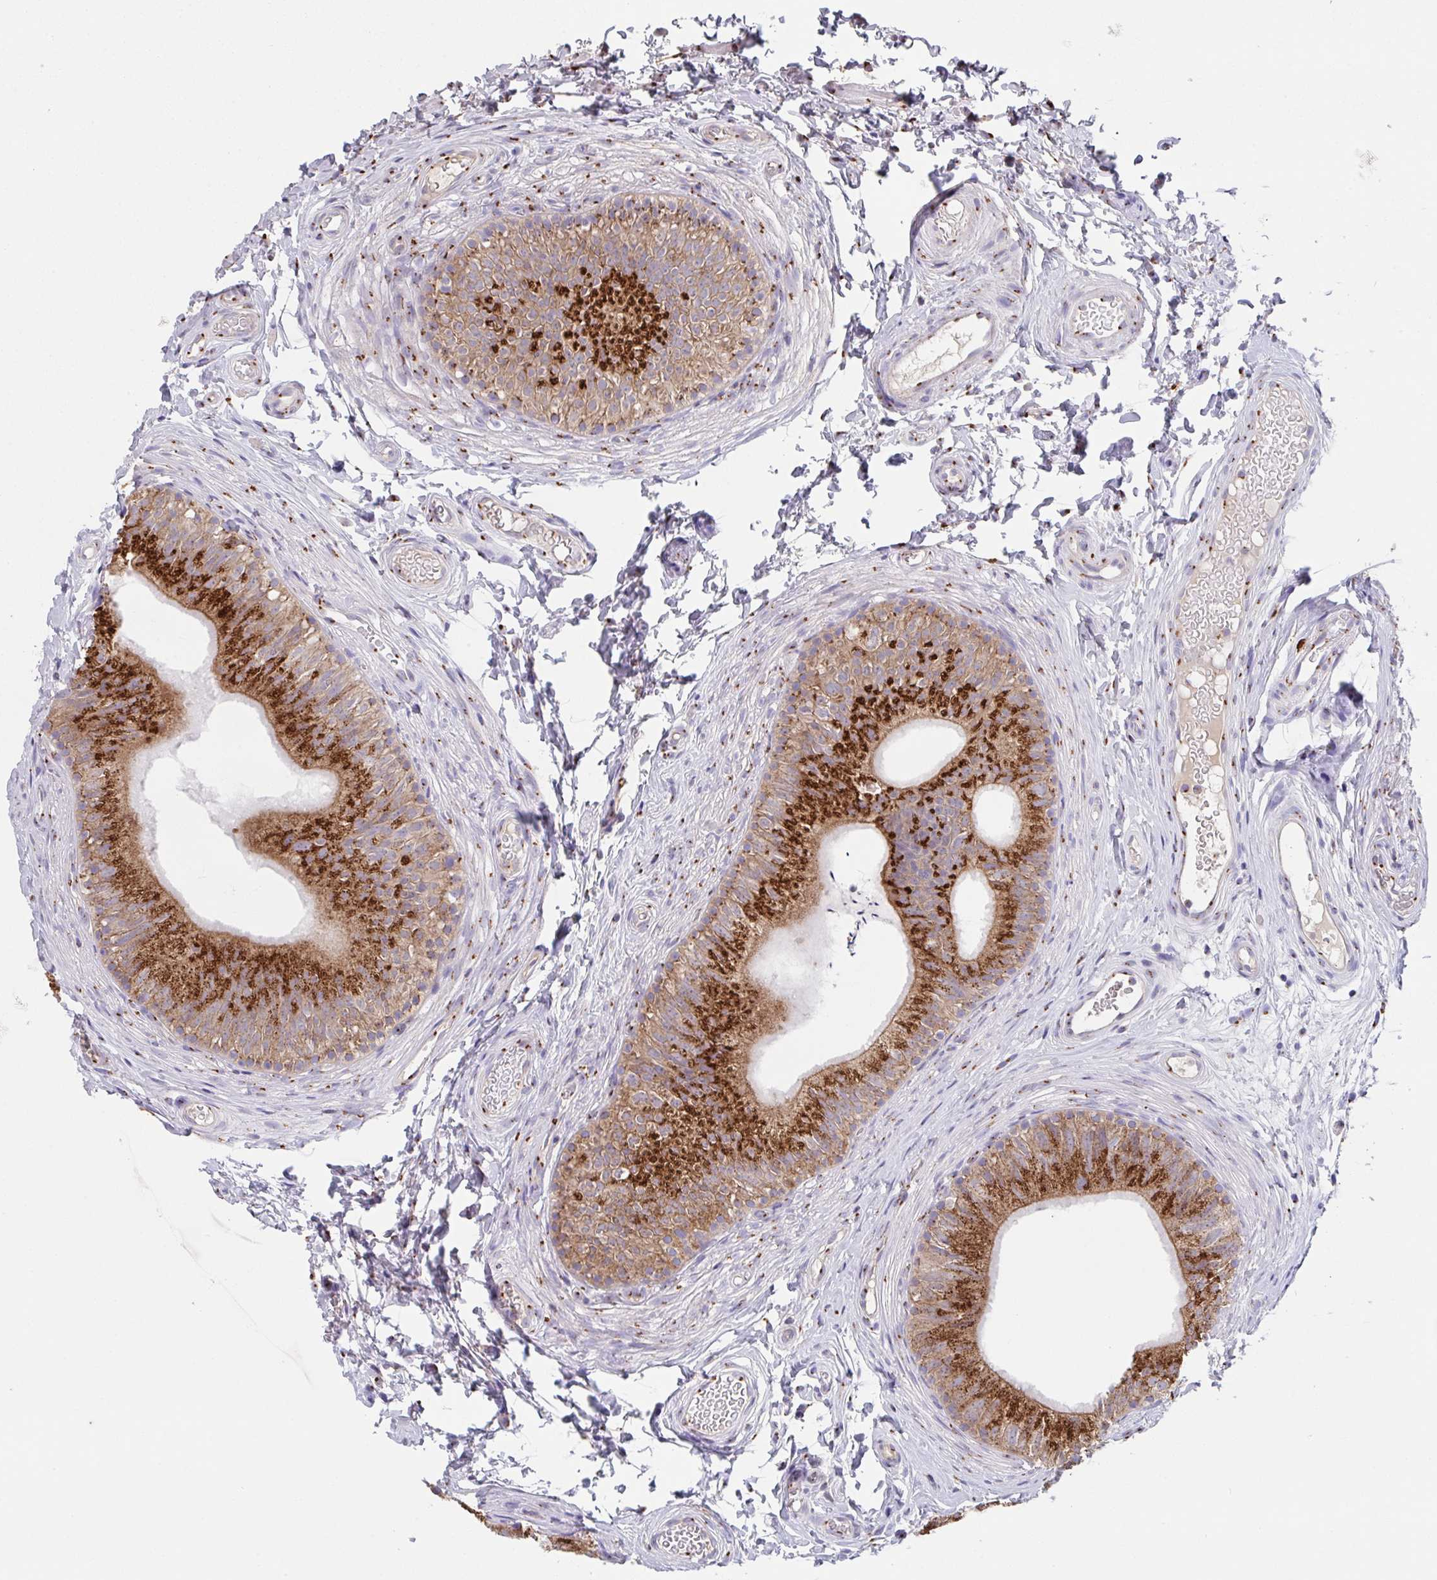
{"staining": {"intensity": "strong", "quantity": ">75%", "location": "cytoplasmic/membranous"}, "tissue": "epididymis", "cell_type": "Glandular cells", "image_type": "normal", "snomed": [{"axis": "morphology", "description": "Normal tissue, NOS"}, {"axis": "topography", "description": "Epididymis, spermatic cord, NOS"}, {"axis": "topography", "description": "Epididymis"}, {"axis": "topography", "description": "Peripheral nerve tissue"}], "caption": "Glandular cells show high levels of strong cytoplasmic/membranous positivity in approximately >75% of cells in unremarkable epididymis.", "gene": "PROSER3", "patient": {"sex": "male", "age": 29}}